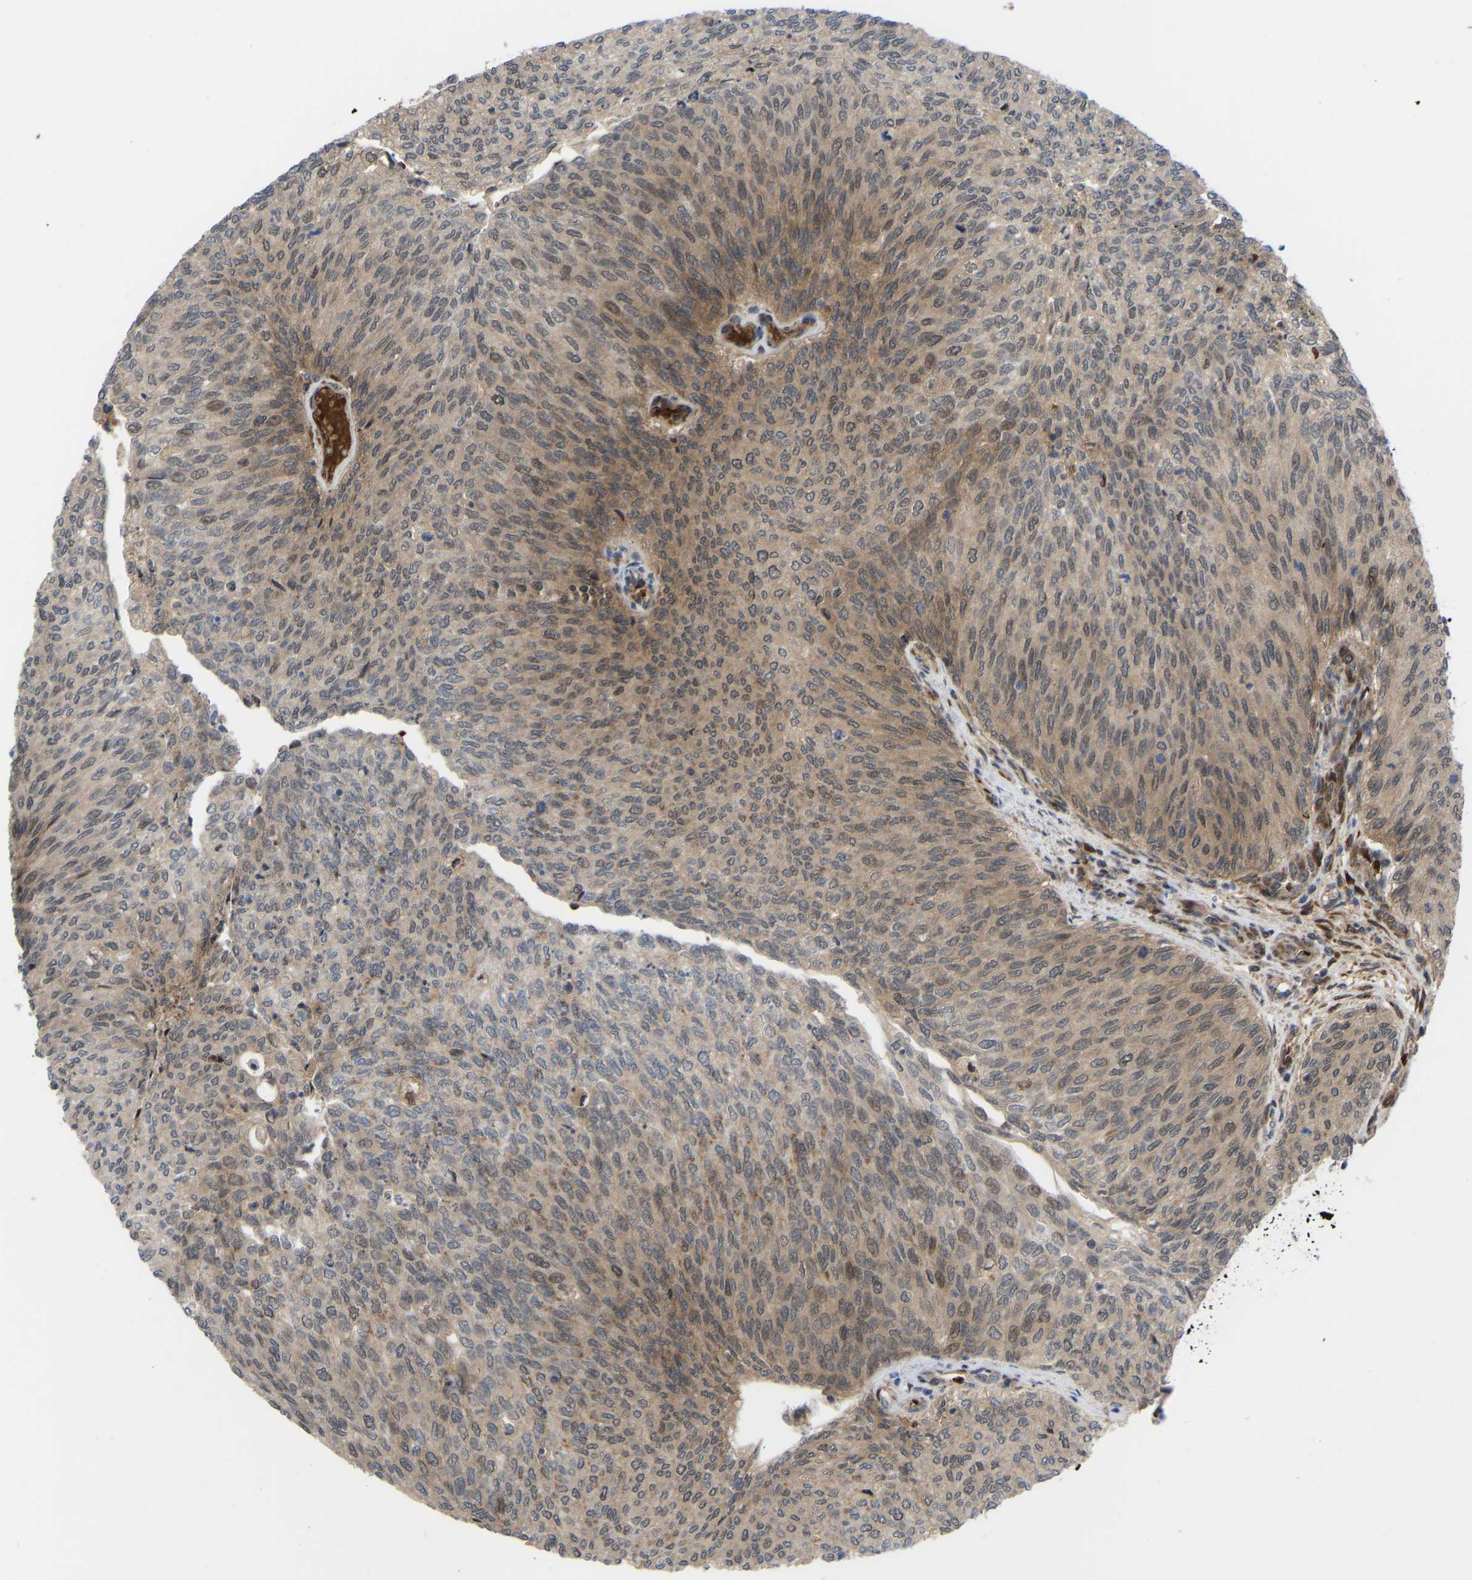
{"staining": {"intensity": "moderate", "quantity": ">75%", "location": "cytoplasmic/membranous,nuclear"}, "tissue": "urothelial cancer", "cell_type": "Tumor cells", "image_type": "cancer", "snomed": [{"axis": "morphology", "description": "Urothelial carcinoma, Low grade"}, {"axis": "topography", "description": "Urinary bladder"}], "caption": "Low-grade urothelial carcinoma stained for a protein reveals moderate cytoplasmic/membranous and nuclear positivity in tumor cells.", "gene": "CYP7B1", "patient": {"sex": "female", "age": 79}}